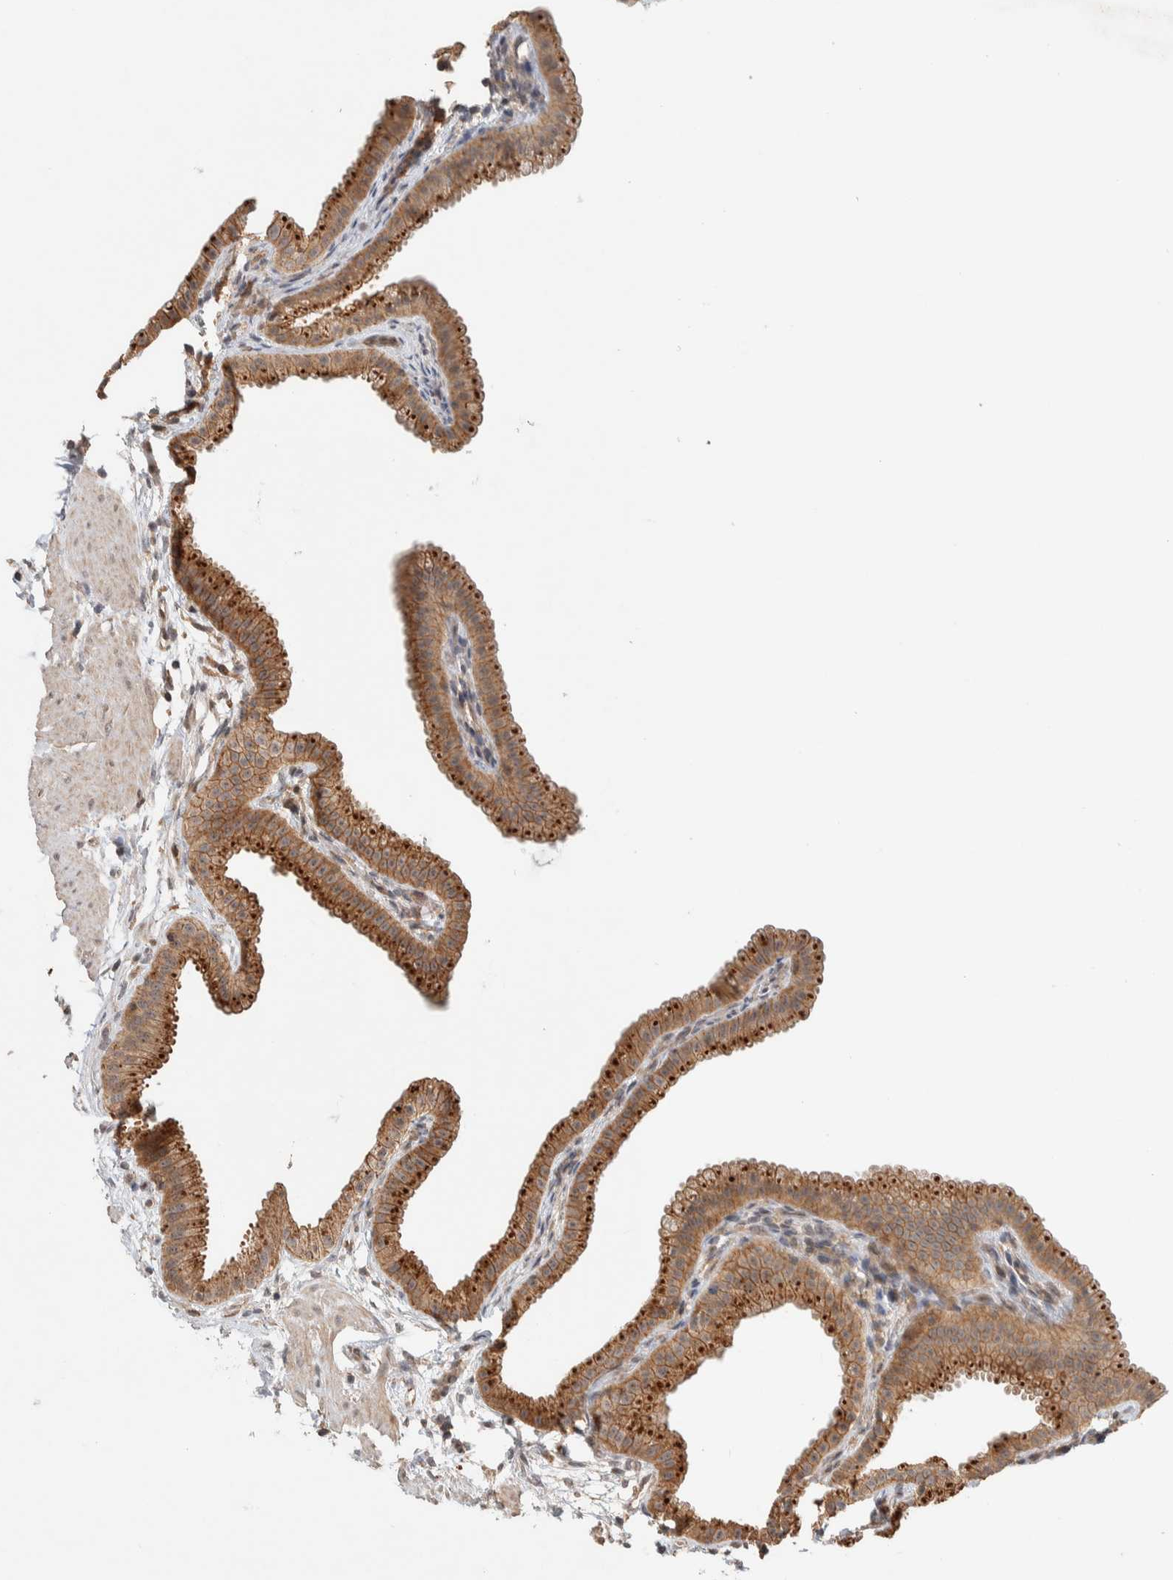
{"staining": {"intensity": "strong", "quantity": ">75%", "location": "cytoplasmic/membranous"}, "tissue": "gallbladder", "cell_type": "Glandular cells", "image_type": "normal", "snomed": [{"axis": "morphology", "description": "Normal tissue, NOS"}, {"axis": "topography", "description": "Gallbladder"}], "caption": "Glandular cells exhibit strong cytoplasmic/membranous expression in approximately >75% of cells in normal gallbladder.", "gene": "DEPTOR", "patient": {"sex": "female", "age": 64}}